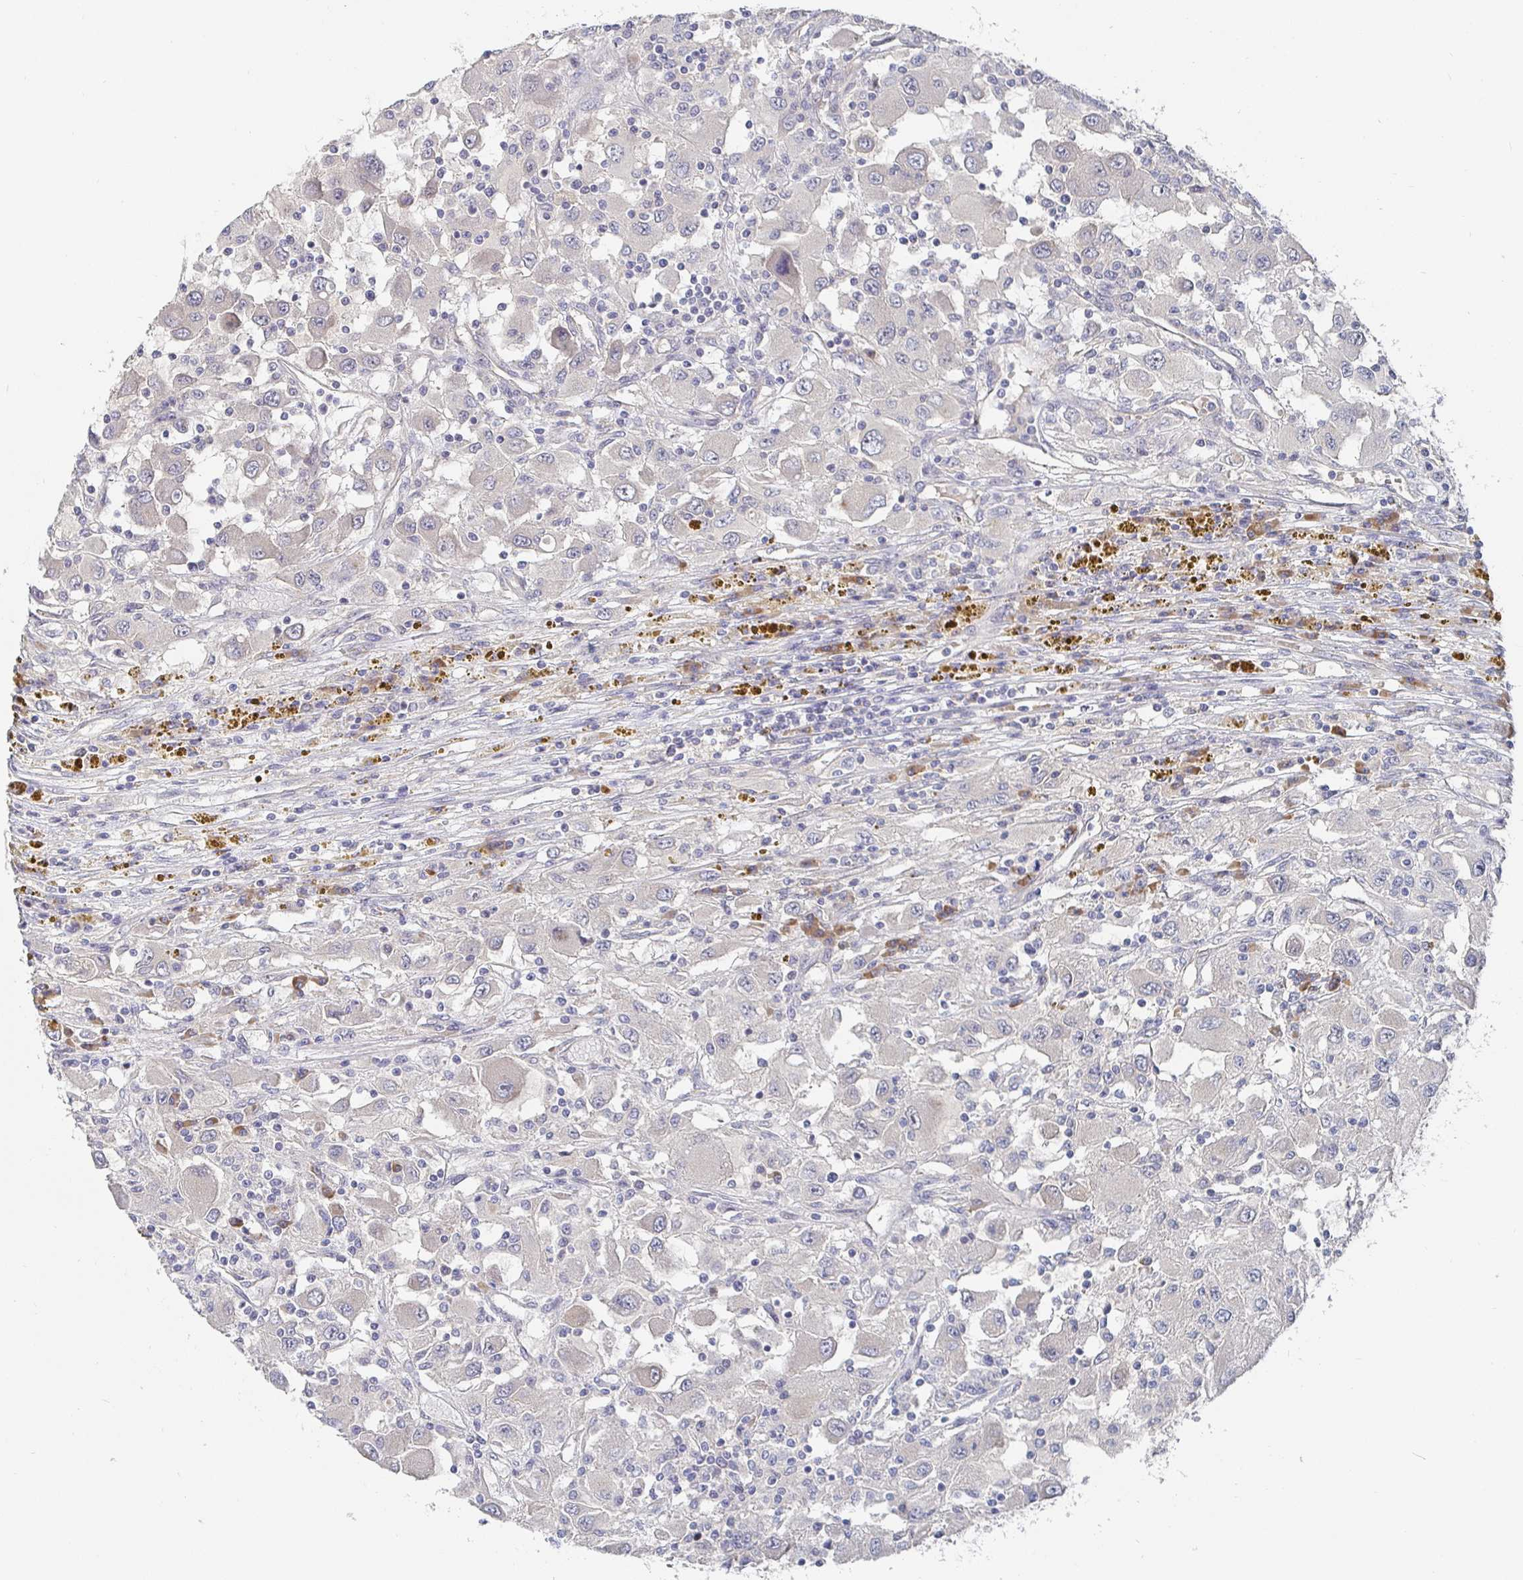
{"staining": {"intensity": "negative", "quantity": "none", "location": "none"}, "tissue": "renal cancer", "cell_type": "Tumor cells", "image_type": "cancer", "snomed": [{"axis": "morphology", "description": "Adenocarcinoma, NOS"}, {"axis": "topography", "description": "Kidney"}], "caption": "Image shows no protein expression in tumor cells of adenocarcinoma (renal) tissue.", "gene": "MEIS1", "patient": {"sex": "female", "age": 67}}